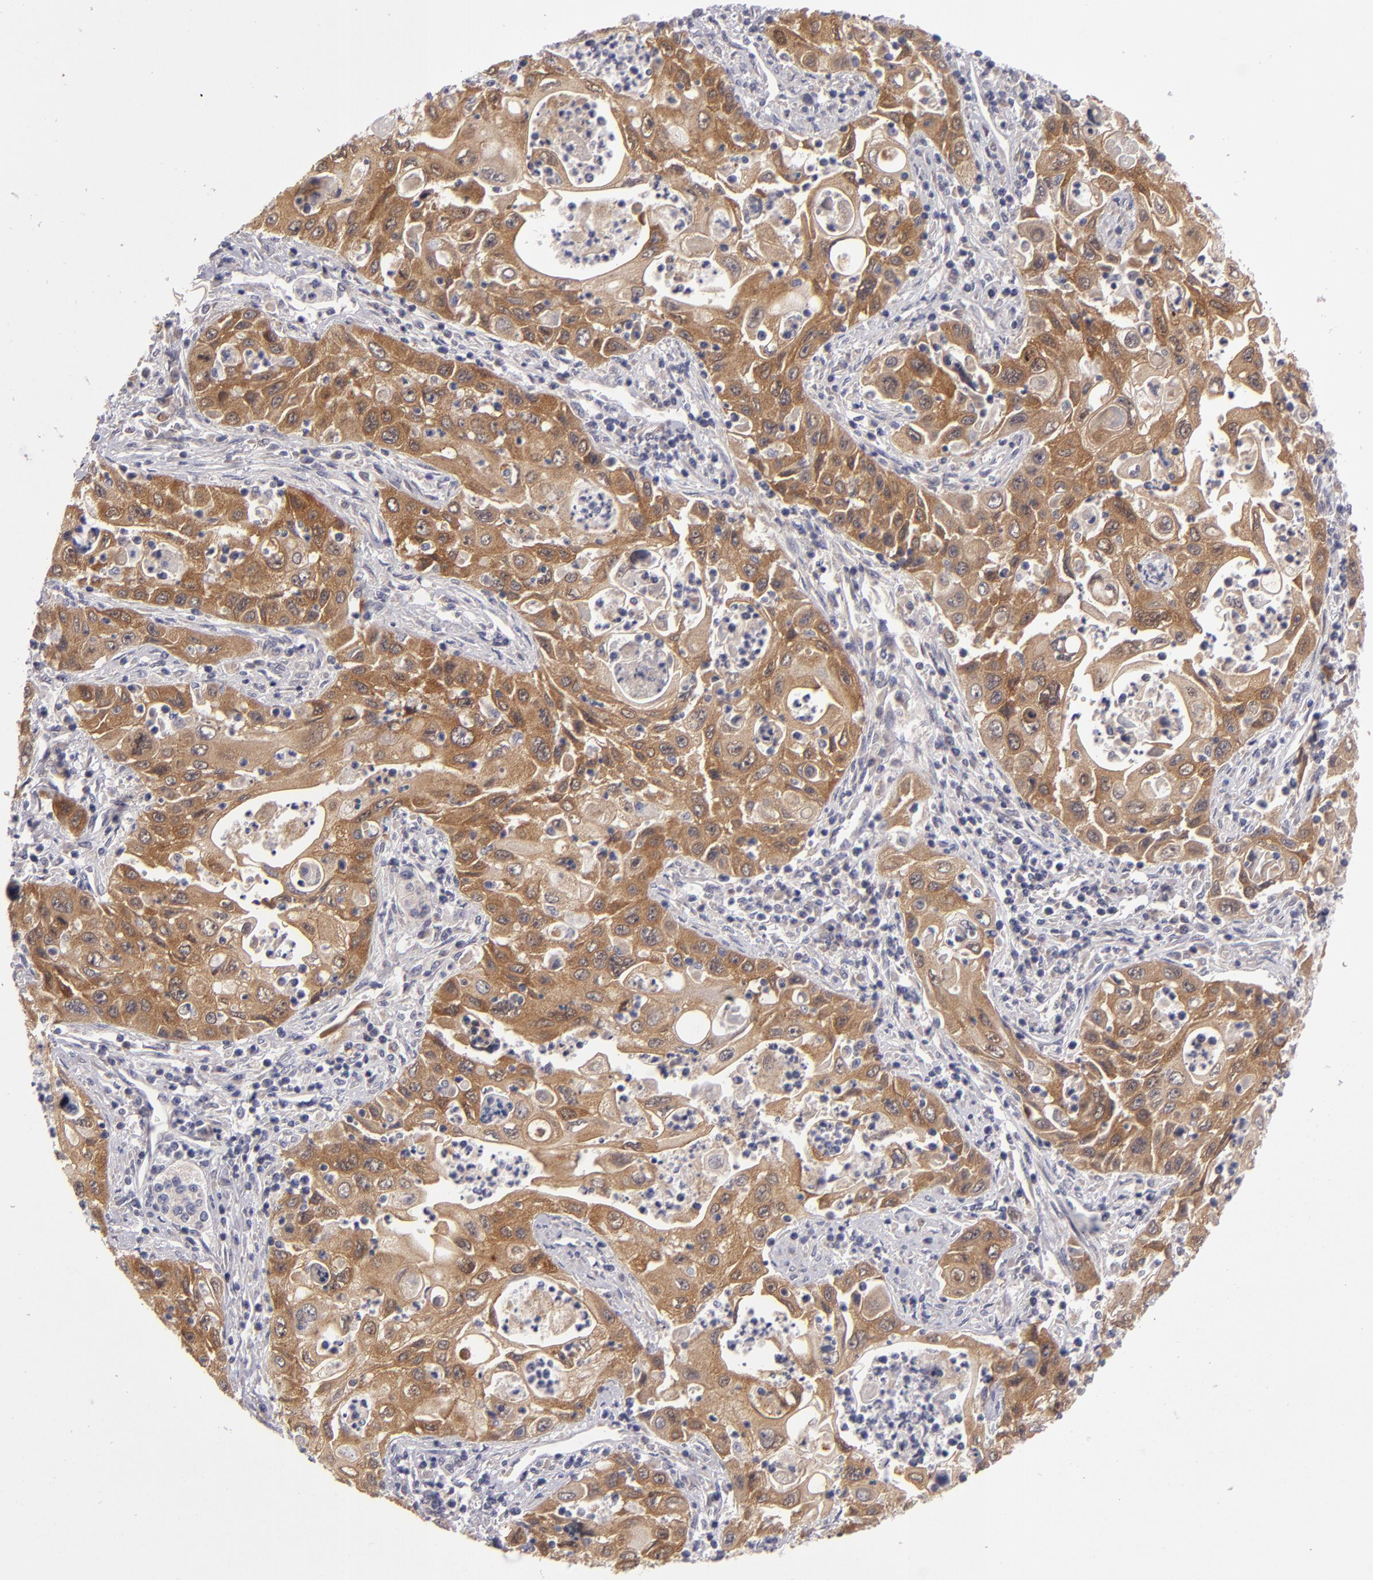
{"staining": {"intensity": "moderate", "quantity": ">75%", "location": "cytoplasmic/membranous"}, "tissue": "pancreatic cancer", "cell_type": "Tumor cells", "image_type": "cancer", "snomed": [{"axis": "morphology", "description": "Adenocarcinoma, NOS"}, {"axis": "topography", "description": "Pancreas"}], "caption": "Human pancreatic cancer (adenocarcinoma) stained with a brown dye reveals moderate cytoplasmic/membranous positive staining in about >75% of tumor cells.", "gene": "SH2D4A", "patient": {"sex": "male", "age": 70}}